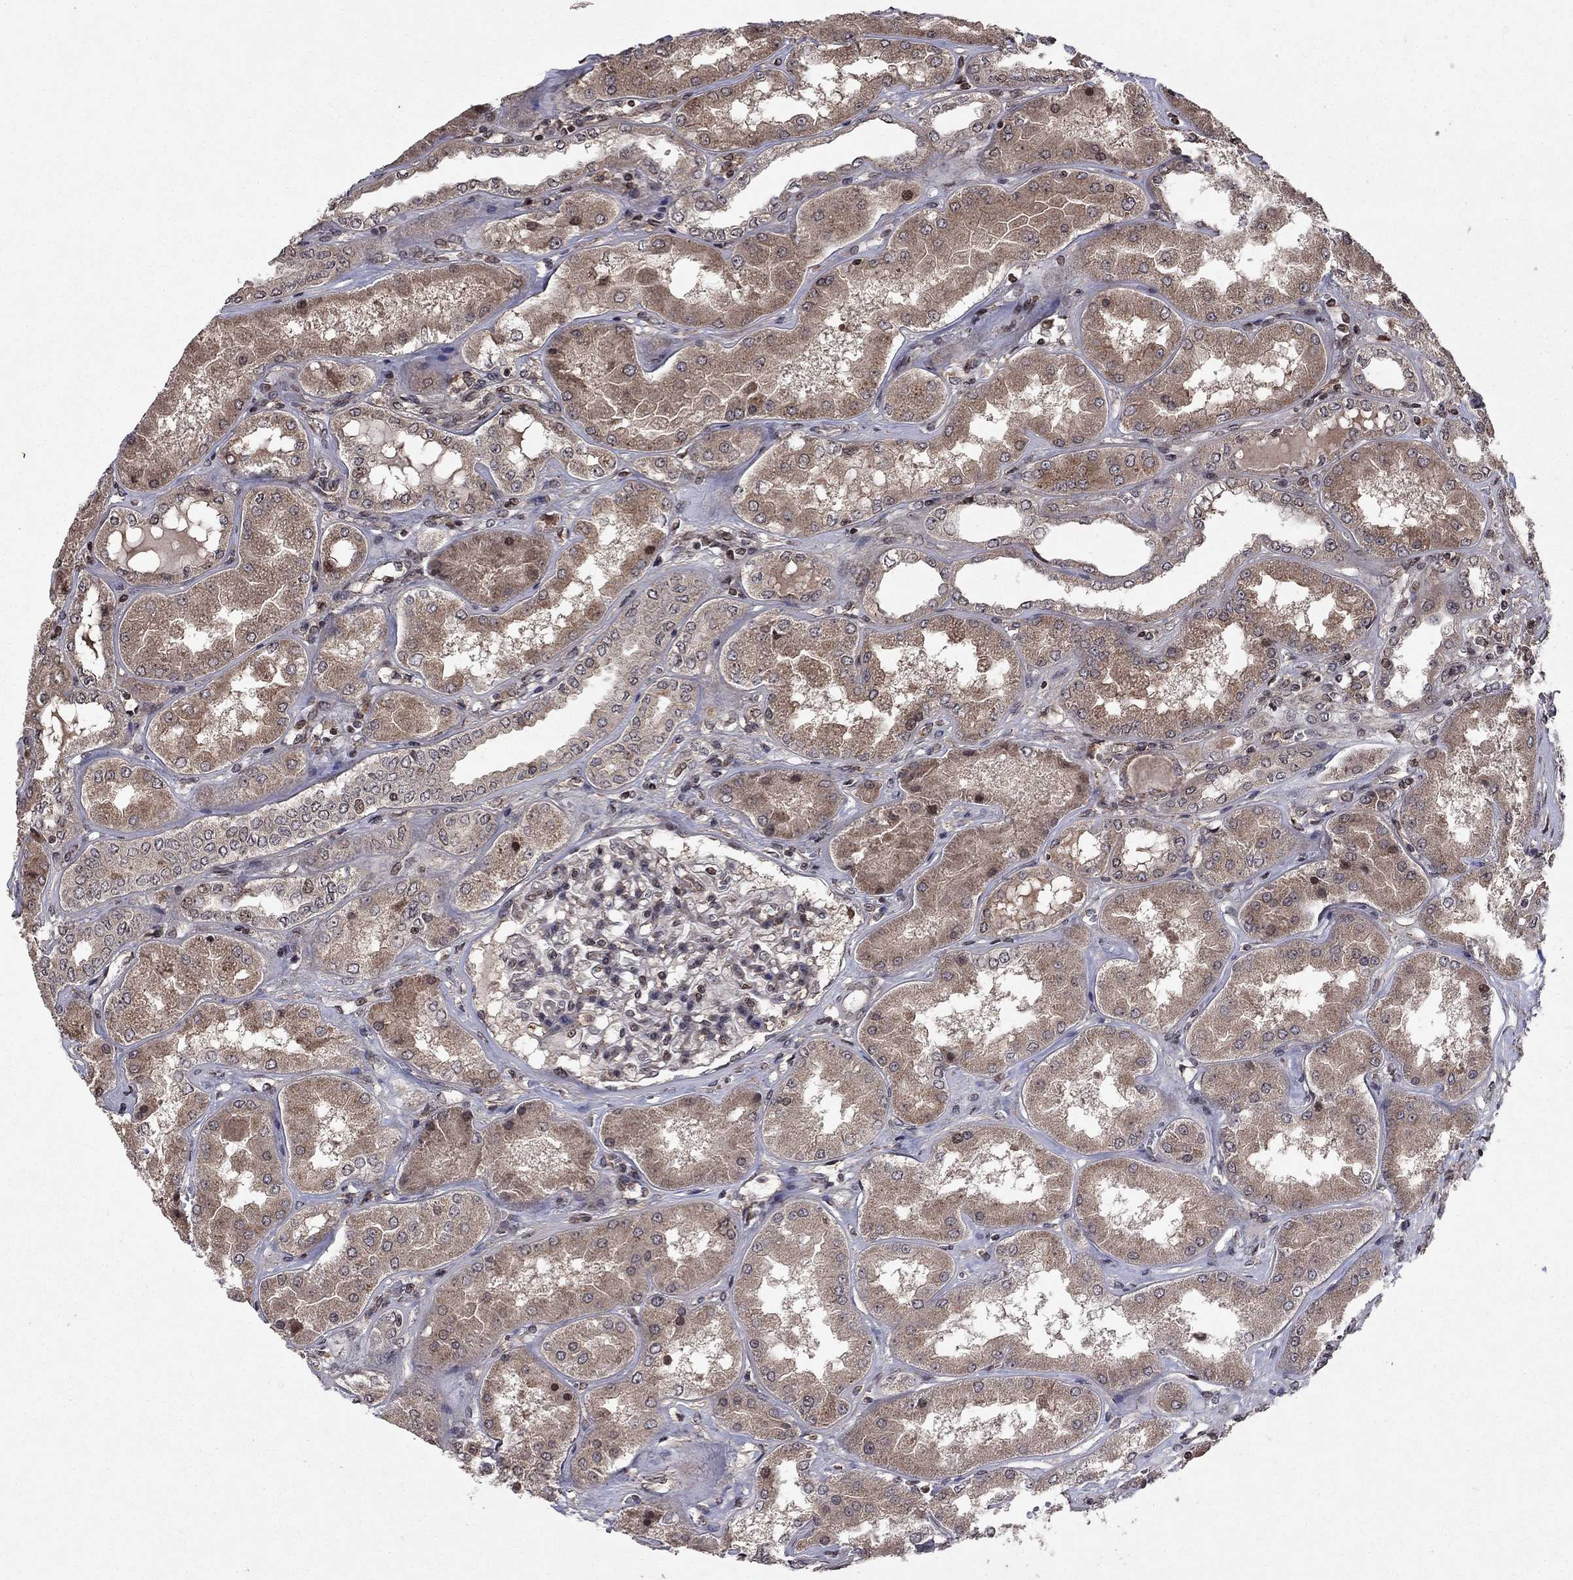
{"staining": {"intensity": "negative", "quantity": "none", "location": "none"}, "tissue": "kidney", "cell_type": "Cells in glomeruli", "image_type": "normal", "snomed": [{"axis": "morphology", "description": "Normal tissue, NOS"}, {"axis": "topography", "description": "Kidney"}], "caption": "Immunohistochemistry of benign human kidney demonstrates no expression in cells in glomeruli. Nuclei are stained in blue.", "gene": "SORBS1", "patient": {"sex": "female", "age": 56}}